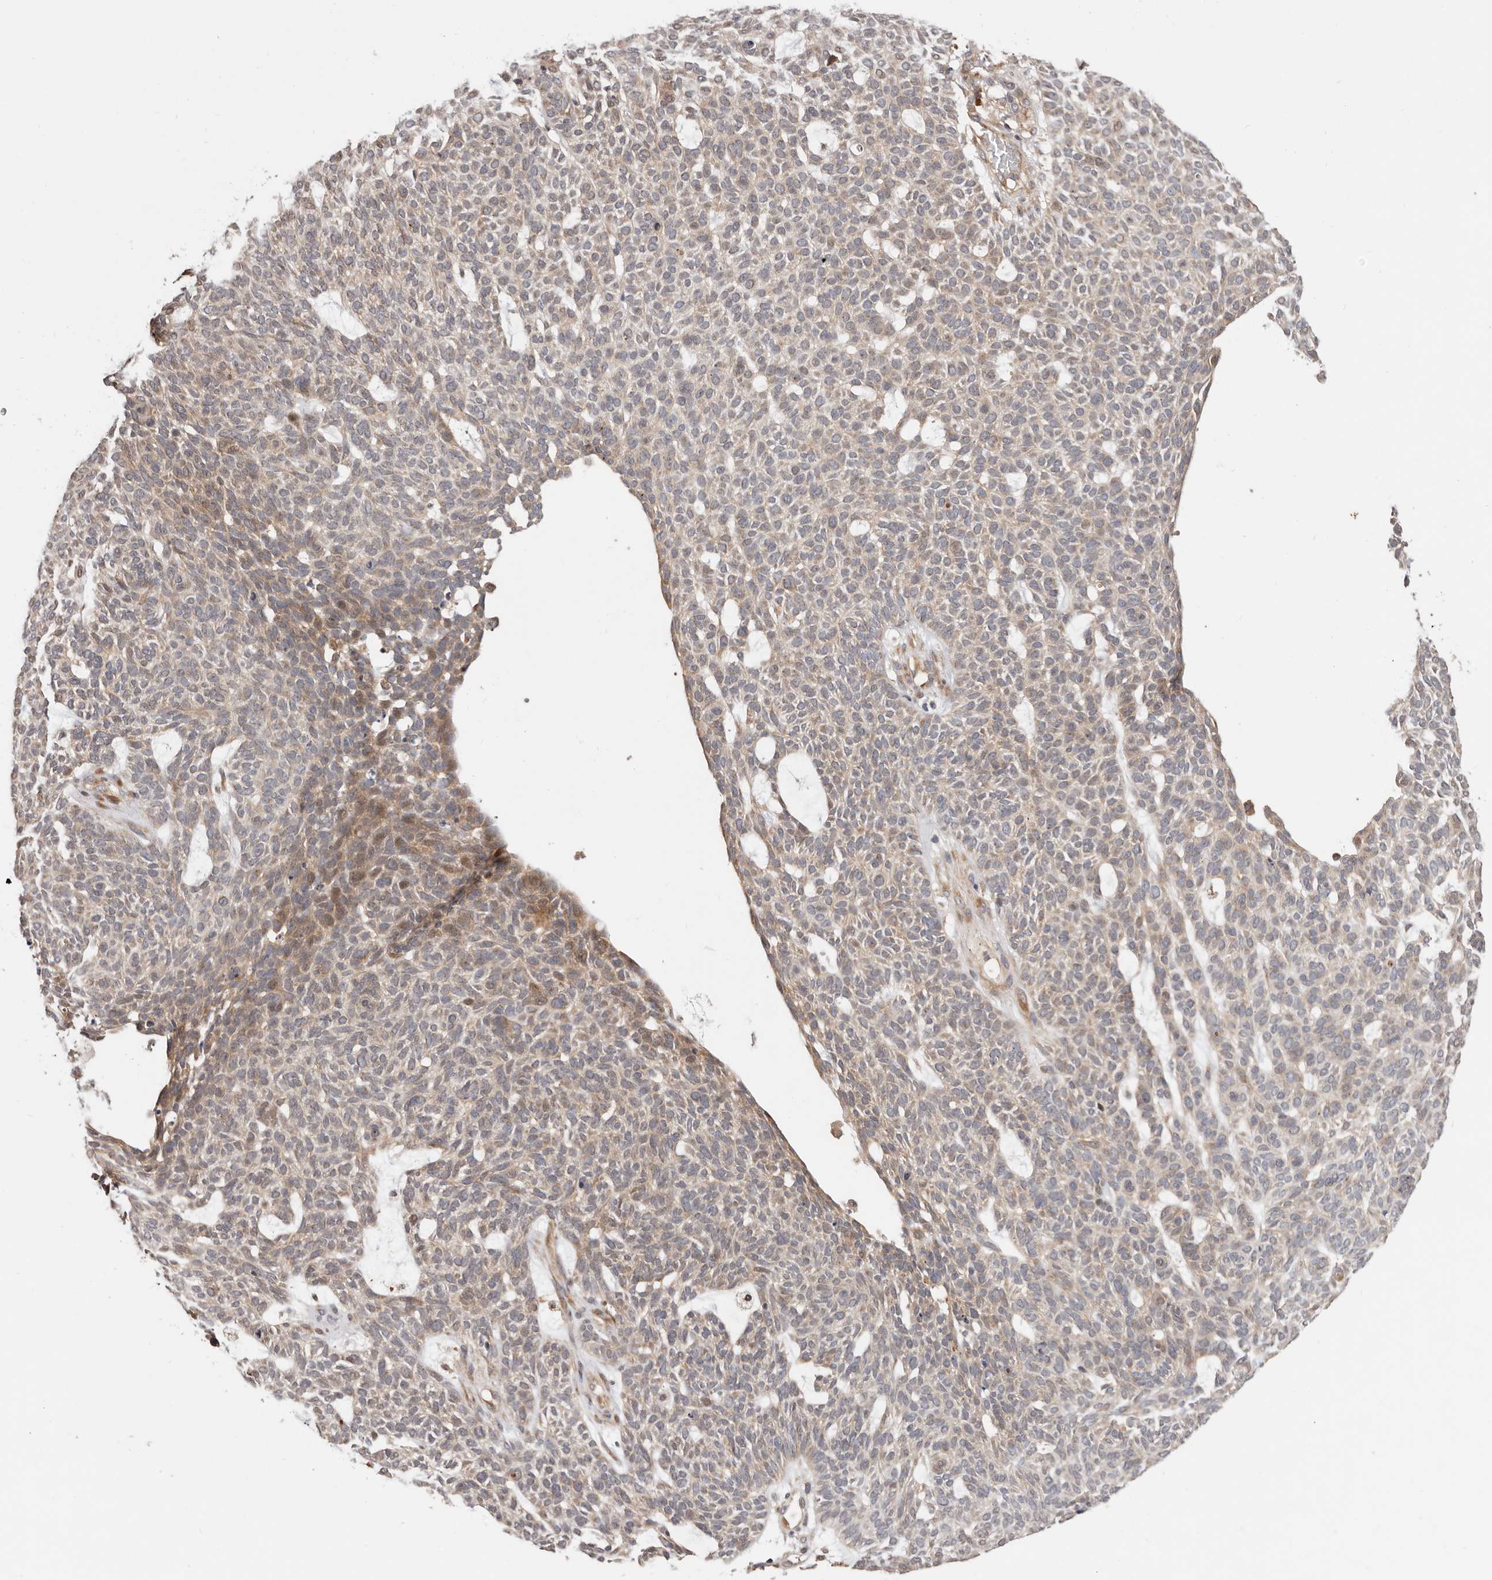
{"staining": {"intensity": "weak", "quantity": "25%-75%", "location": "cytoplasmic/membranous"}, "tissue": "skin cancer", "cell_type": "Tumor cells", "image_type": "cancer", "snomed": [{"axis": "morphology", "description": "Squamous cell carcinoma, NOS"}, {"axis": "topography", "description": "Skin"}], "caption": "Immunohistochemistry (IHC) (DAB) staining of skin cancer (squamous cell carcinoma) reveals weak cytoplasmic/membranous protein positivity in approximately 25%-75% of tumor cells. (Stains: DAB in brown, nuclei in blue, Microscopy: brightfield microscopy at high magnification).", "gene": "USP33", "patient": {"sex": "female", "age": 90}}